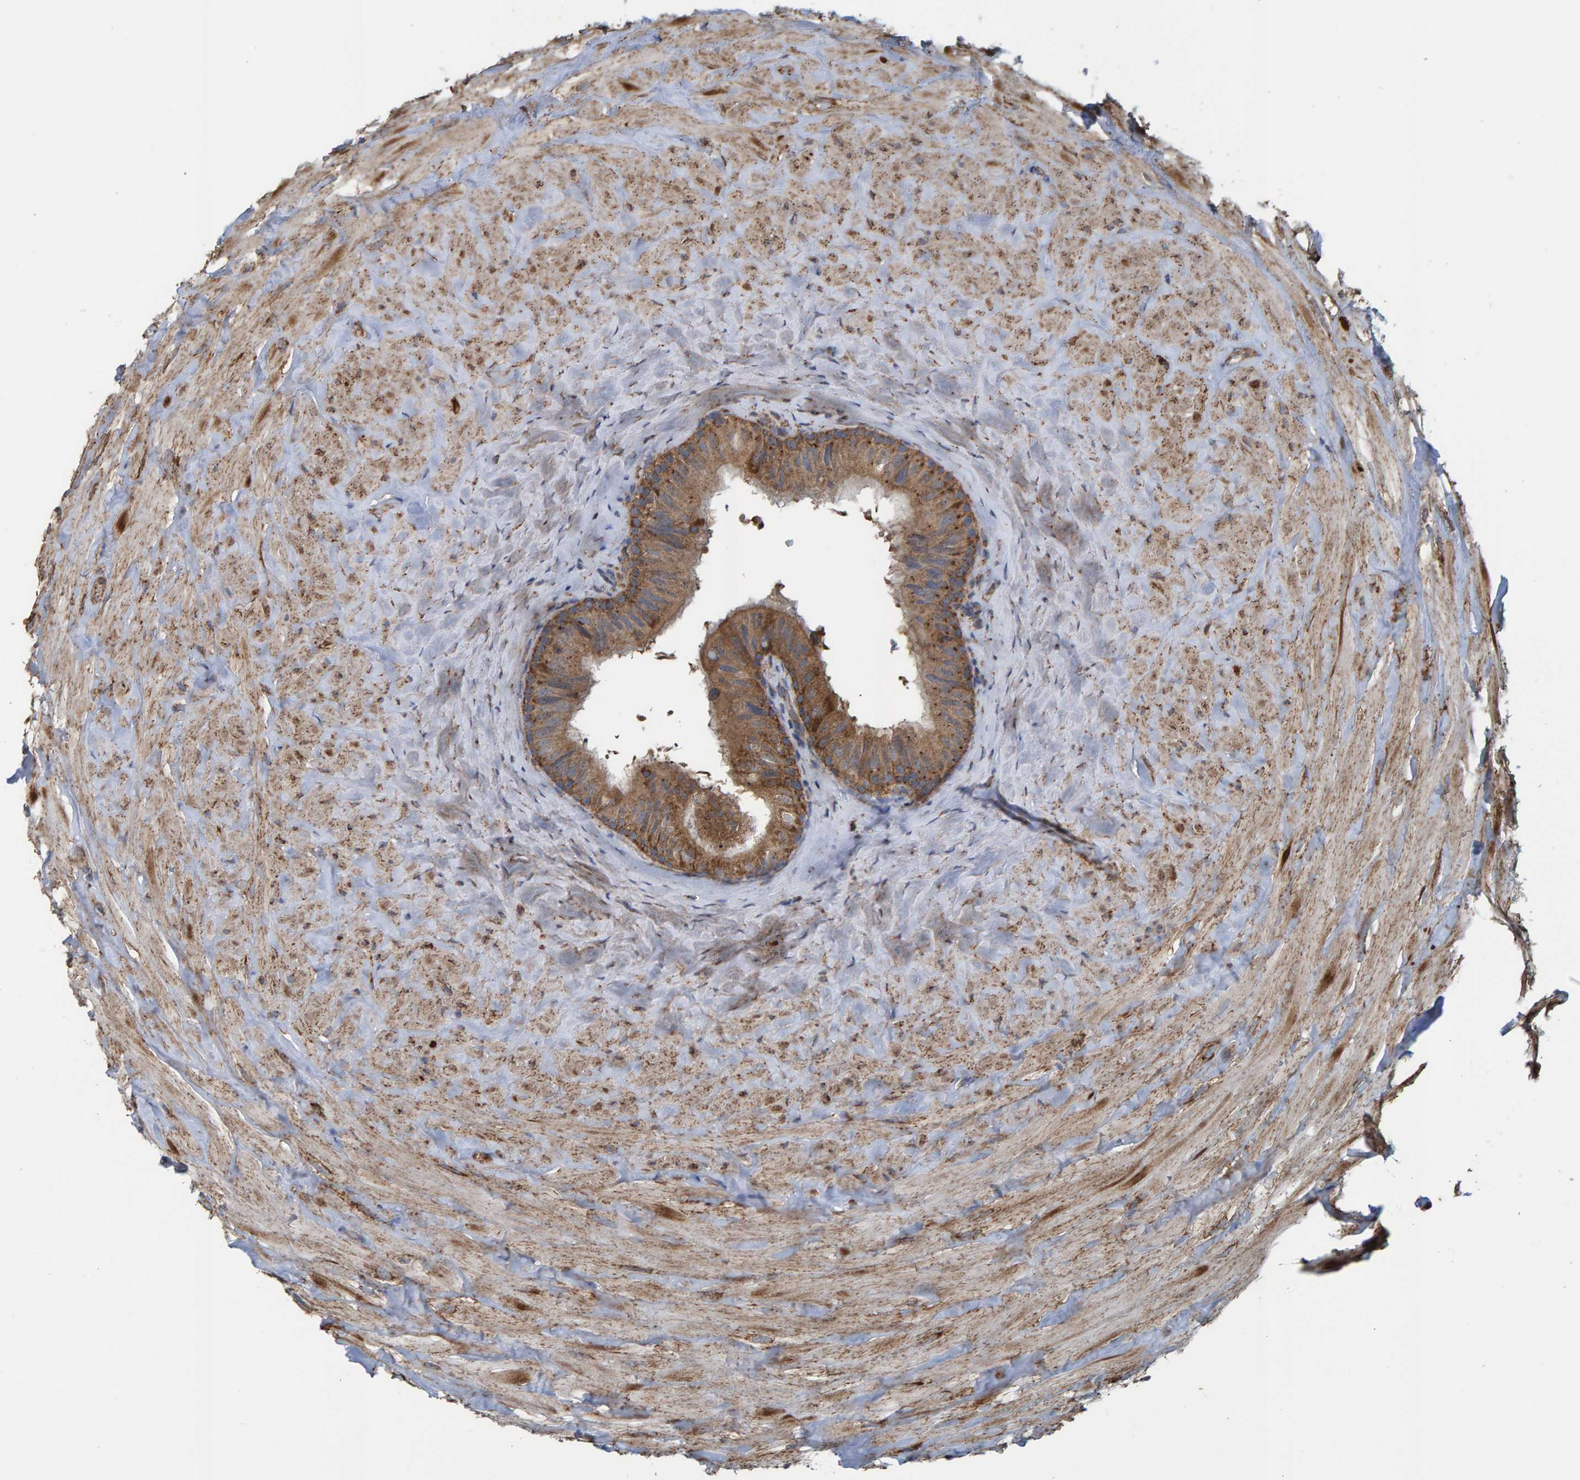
{"staining": {"intensity": "moderate", "quantity": ">75%", "location": "cytoplasmic/membranous"}, "tissue": "epididymis", "cell_type": "Glandular cells", "image_type": "normal", "snomed": [{"axis": "morphology", "description": "Normal tissue, NOS"}, {"axis": "topography", "description": "Ureter, NOS"}], "caption": "Moderate cytoplasmic/membranous expression for a protein is present in about >75% of glandular cells of normal epididymis using immunohistochemistry (IHC).", "gene": "LRSAM1", "patient": {"sex": "male", "age": 61}}